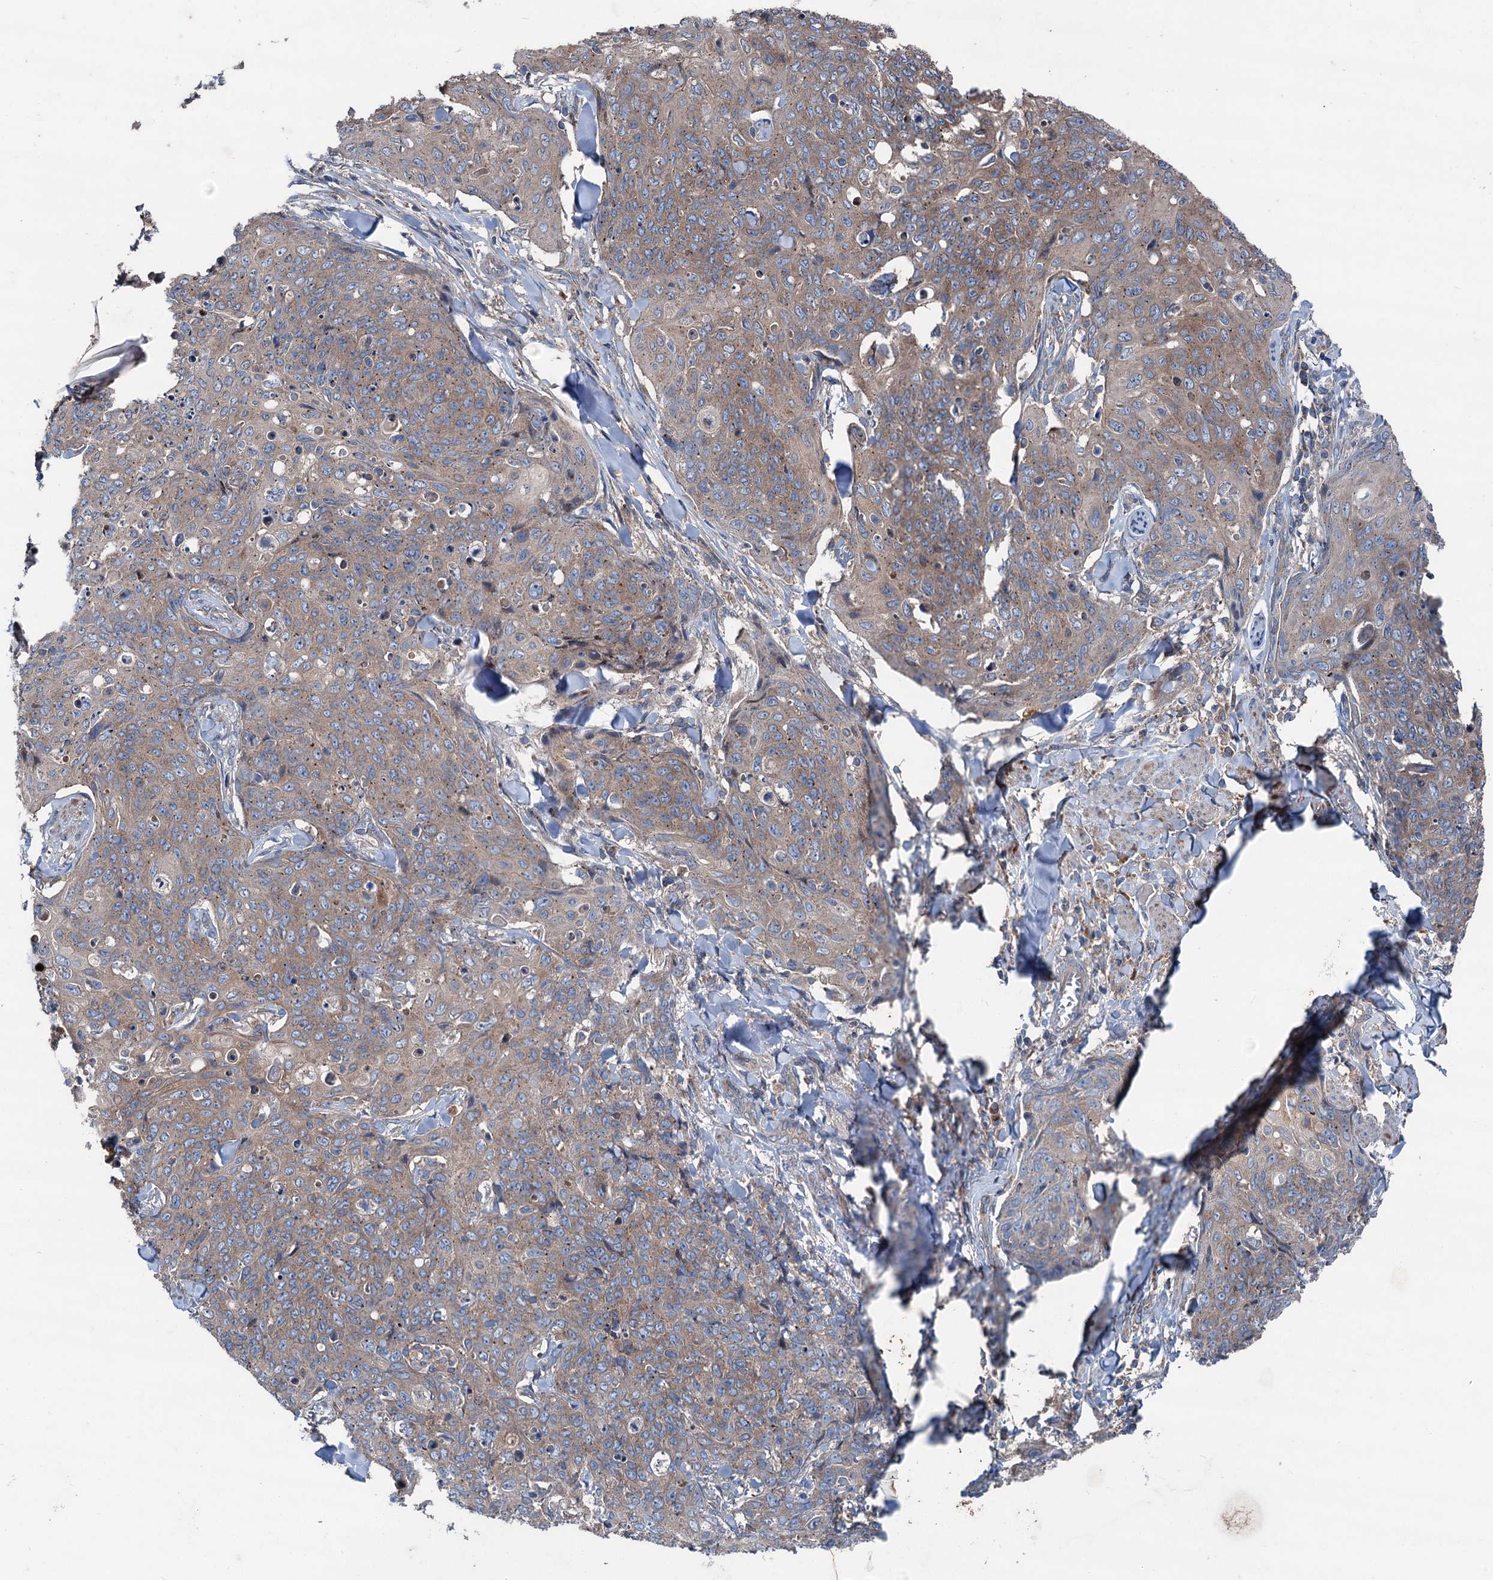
{"staining": {"intensity": "weak", "quantity": "25%-75%", "location": "cytoplasmic/membranous"}, "tissue": "skin cancer", "cell_type": "Tumor cells", "image_type": "cancer", "snomed": [{"axis": "morphology", "description": "Squamous cell carcinoma, NOS"}, {"axis": "topography", "description": "Skin"}, {"axis": "topography", "description": "Vulva"}], "caption": "A brown stain shows weak cytoplasmic/membranous staining of a protein in human squamous cell carcinoma (skin) tumor cells. (brown staining indicates protein expression, while blue staining denotes nuclei).", "gene": "RUFY1", "patient": {"sex": "female", "age": 85}}